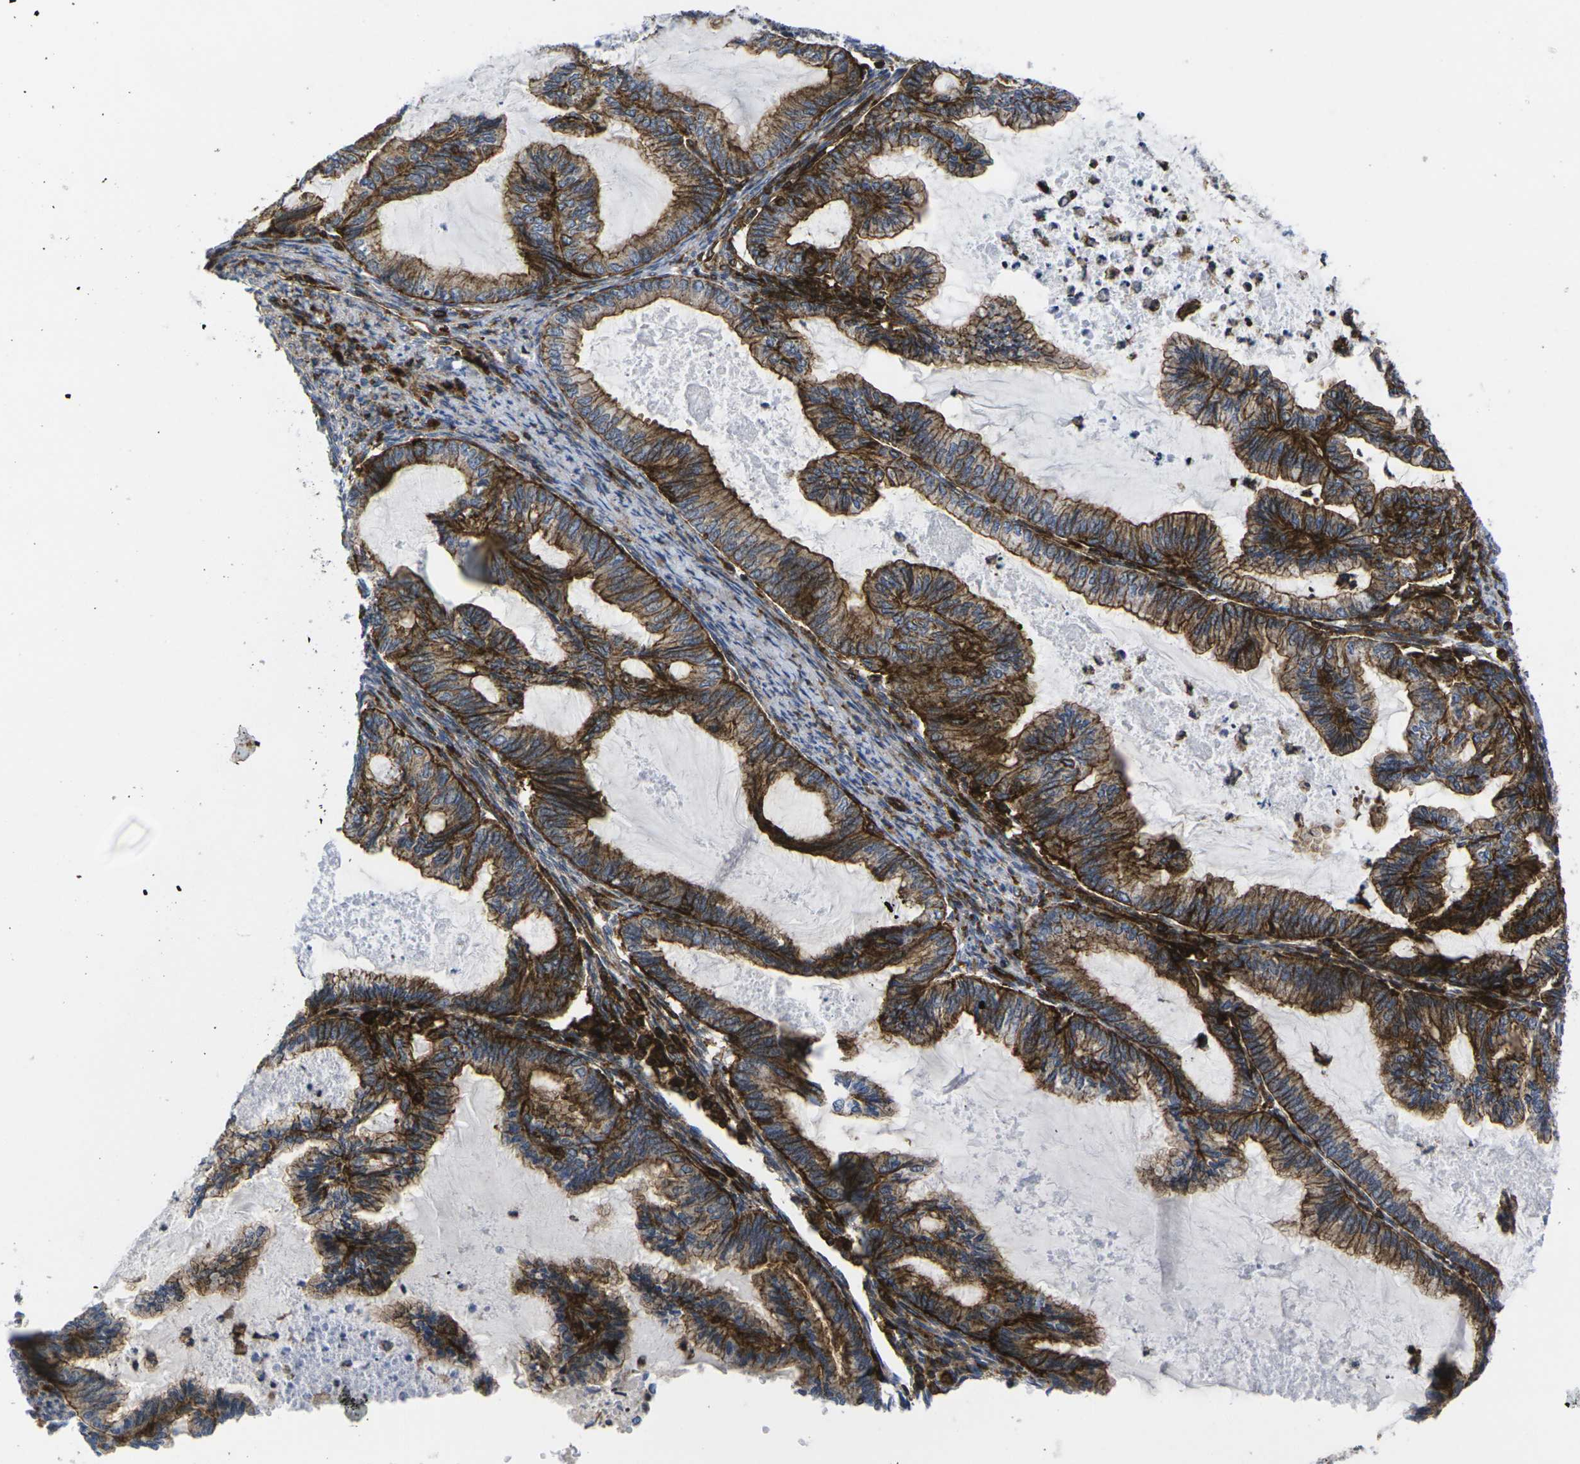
{"staining": {"intensity": "strong", "quantity": ">75%", "location": "cytoplasmic/membranous"}, "tissue": "cervical cancer", "cell_type": "Tumor cells", "image_type": "cancer", "snomed": [{"axis": "morphology", "description": "Normal tissue, NOS"}, {"axis": "morphology", "description": "Adenocarcinoma, NOS"}, {"axis": "topography", "description": "Cervix"}, {"axis": "topography", "description": "Endometrium"}], "caption": "A brown stain highlights strong cytoplasmic/membranous positivity of a protein in human cervical cancer tumor cells.", "gene": "IQGAP1", "patient": {"sex": "female", "age": 86}}